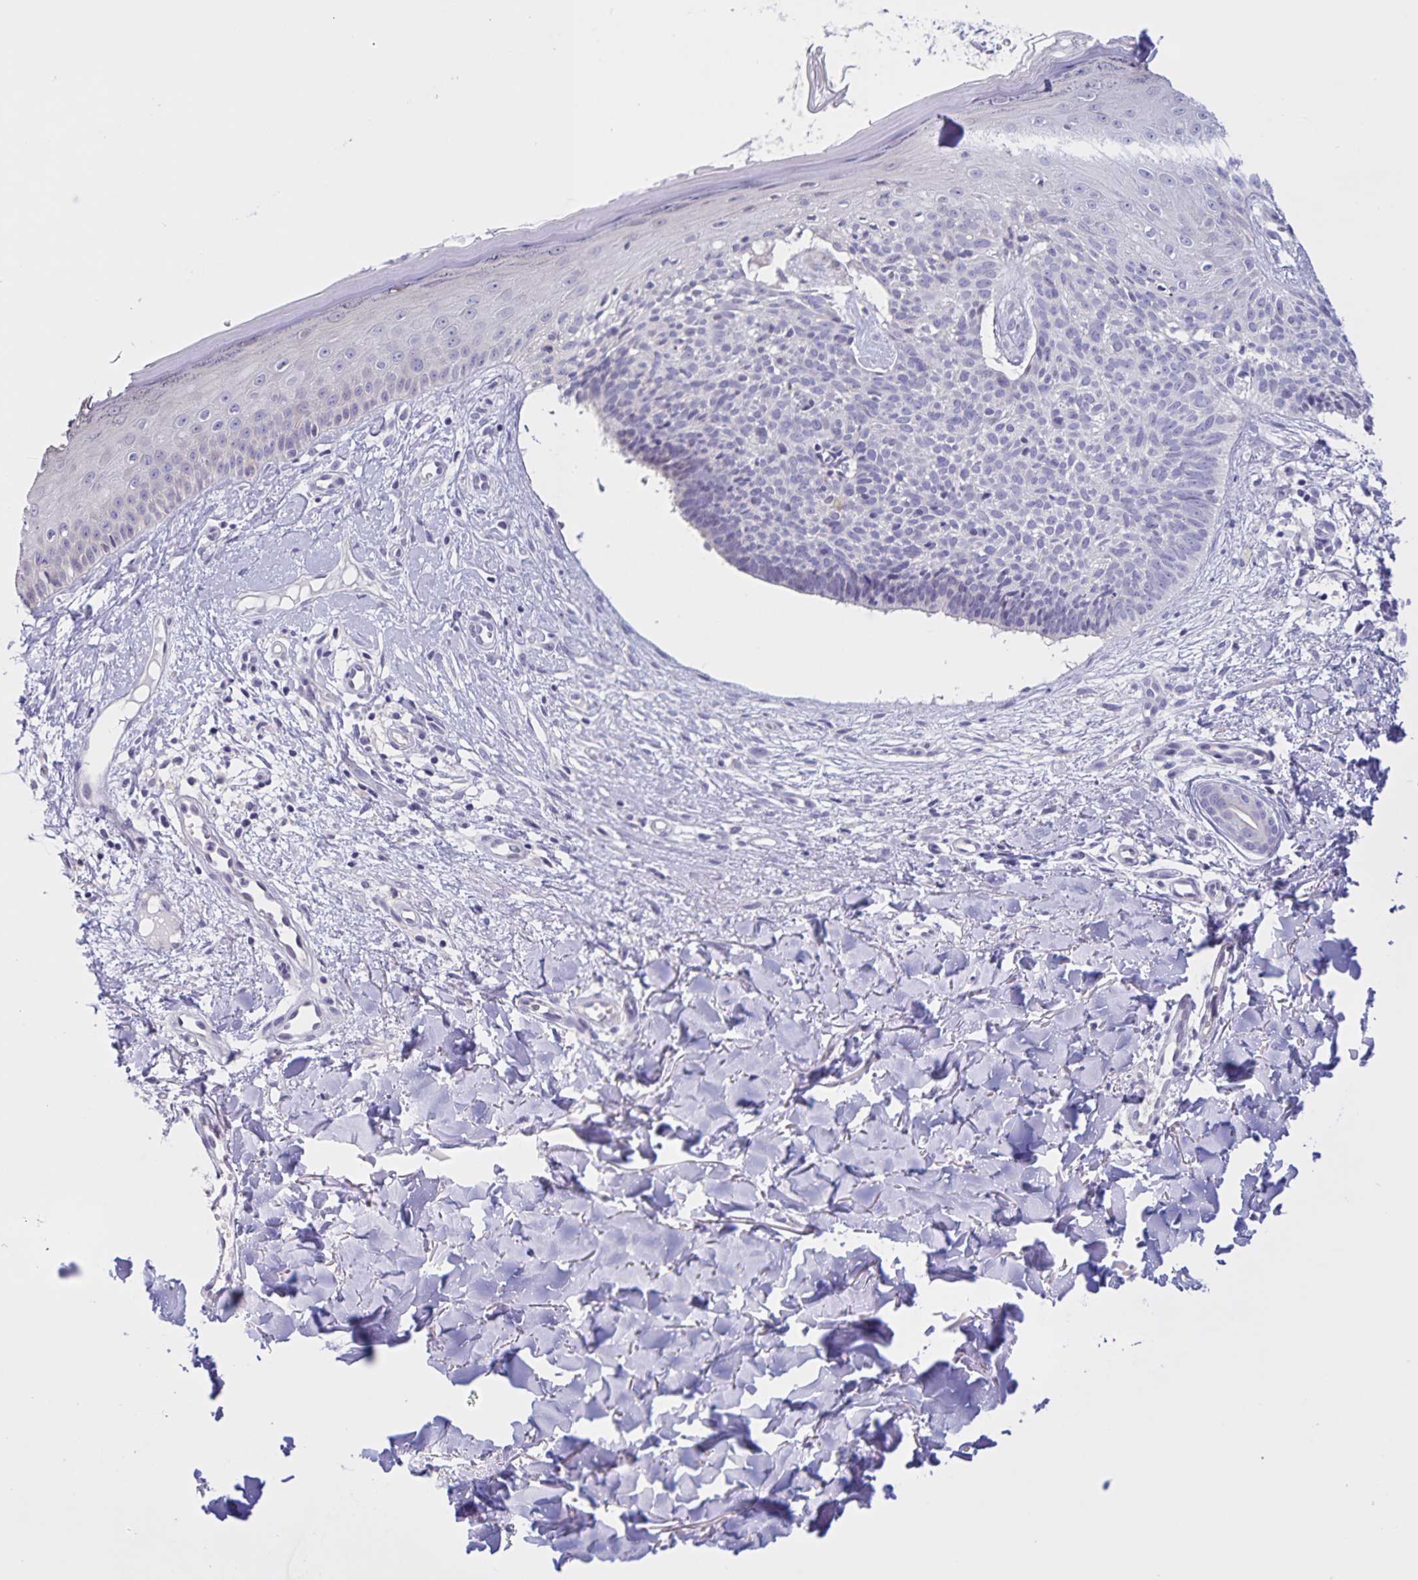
{"staining": {"intensity": "negative", "quantity": "none", "location": "none"}, "tissue": "skin cancer", "cell_type": "Tumor cells", "image_type": "cancer", "snomed": [{"axis": "morphology", "description": "Basal cell carcinoma"}, {"axis": "topography", "description": "Skin"}], "caption": "Immunohistochemistry (IHC) photomicrograph of neoplastic tissue: skin cancer (basal cell carcinoma) stained with DAB shows no significant protein expression in tumor cells.", "gene": "DMGDH", "patient": {"sex": "male", "age": 51}}